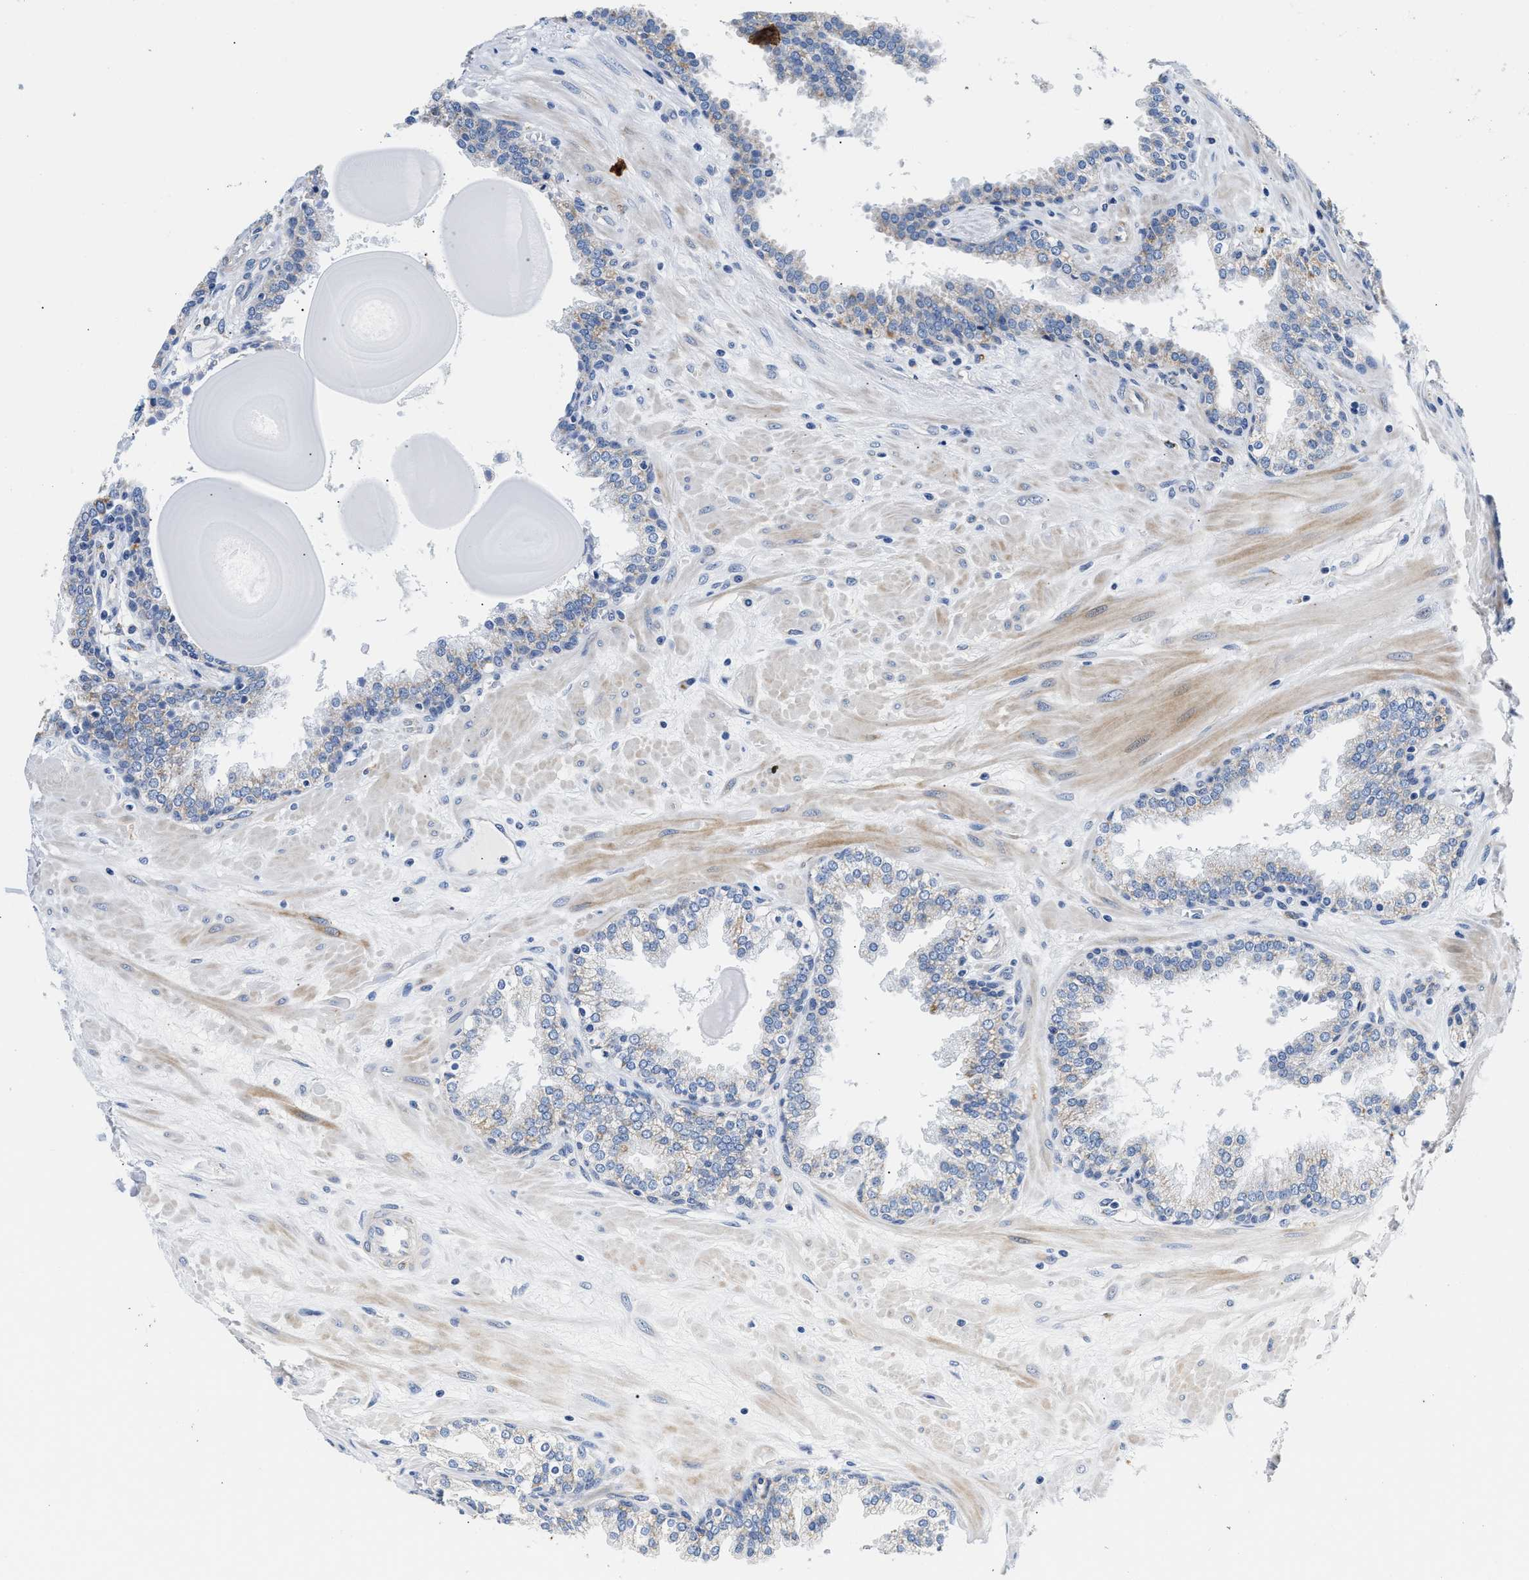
{"staining": {"intensity": "negative", "quantity": "none", "location": "none"}, "tissue": "prostate", "cell_type": "Glandular cells", "image_type": "normal", "snomed": [{"axis": "morphology", "description": "Normal tissue, NOS"}, {"axis": "topography", "description": "Prostate"}], "caption": "An IHC image of unremarkable prostate is shown. There is no staining in glandular cells of prostate.", "gene": "ACADVL", "patient": {"sex": "male", "age": 51}}